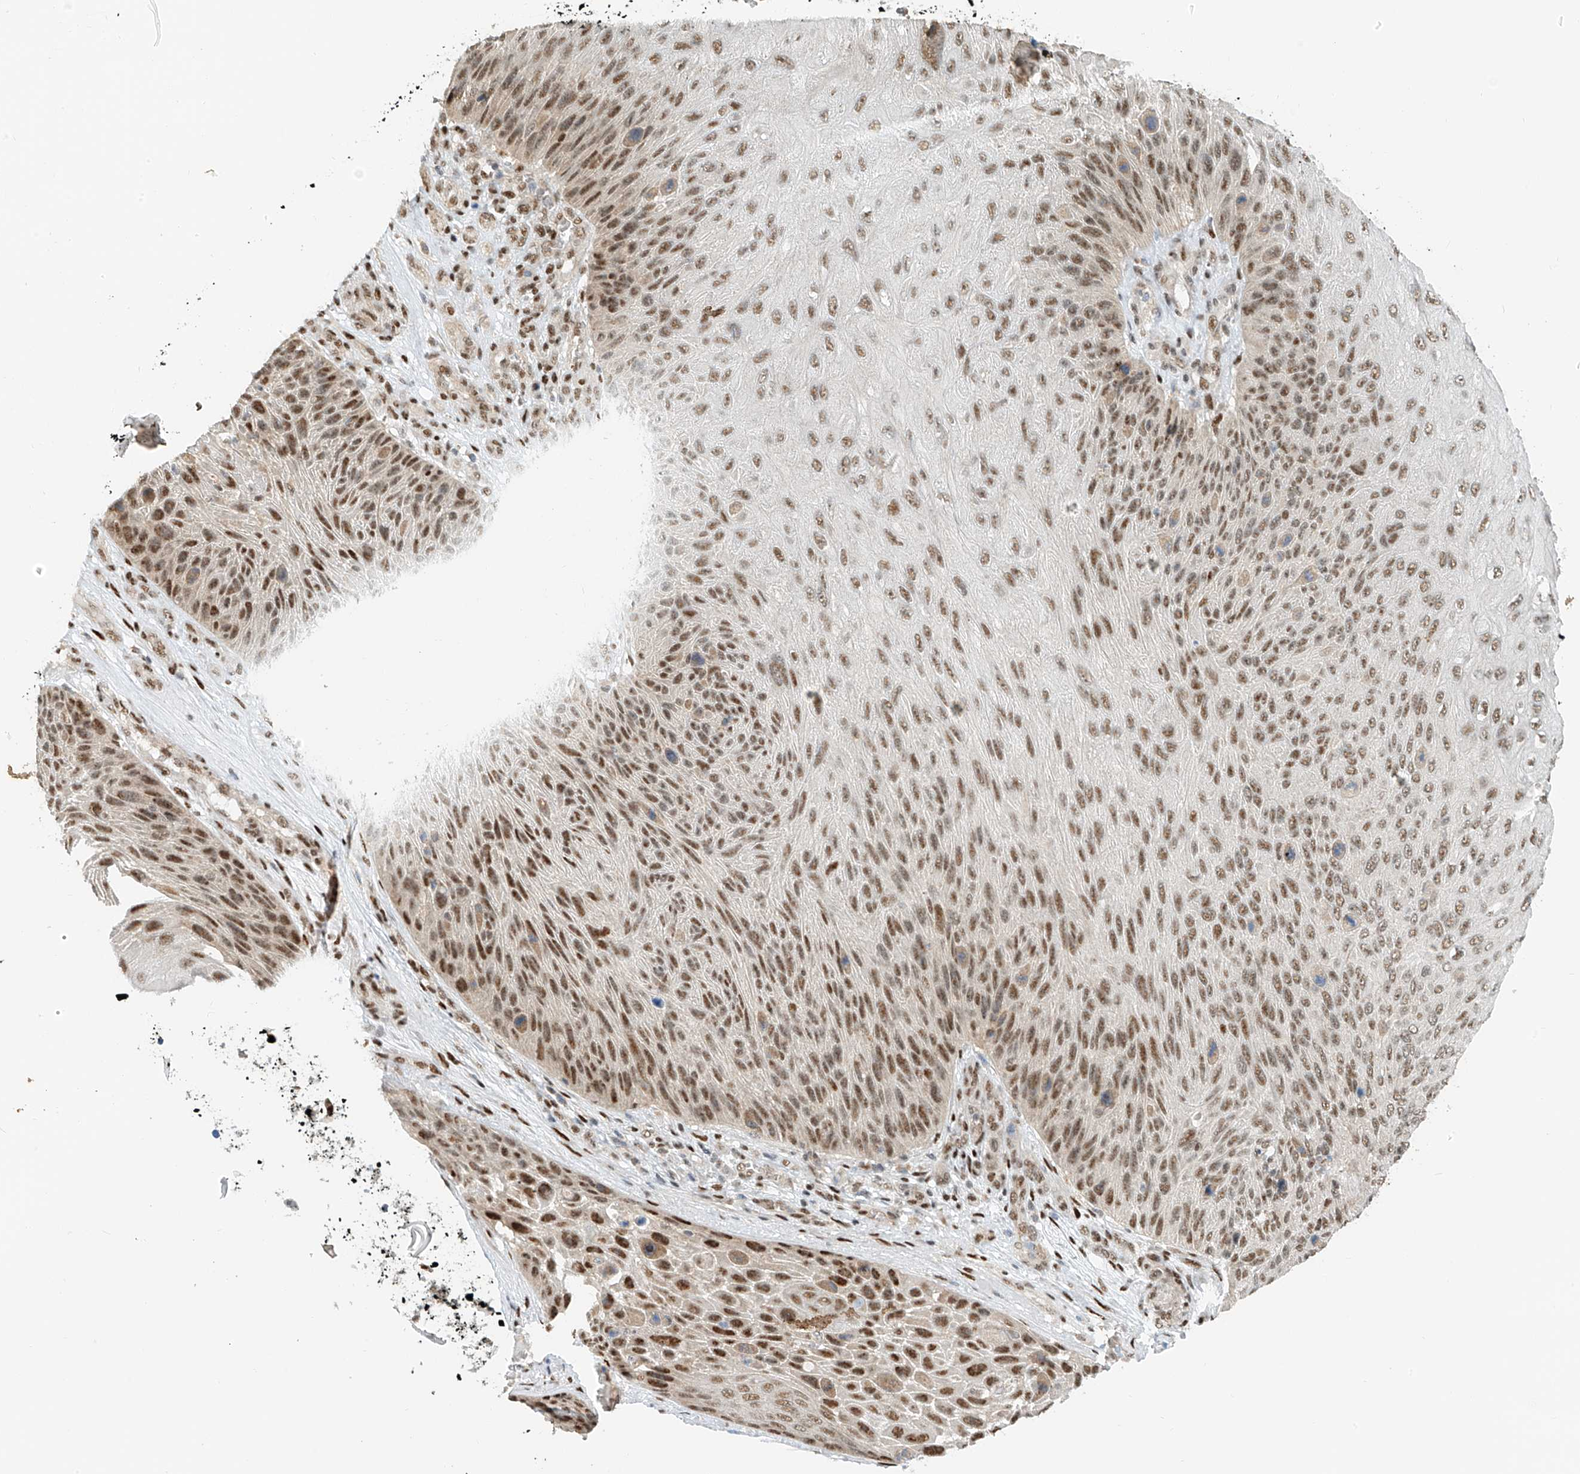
{"staining": {"intensity": "moderate", "quantity": ">75%", "location": "nuclear"}, "tissue": "skin cancer", "cell_type": "Tumor cells", "image_type": "cancer", "snomed": [{"axis": "morphology", "description": "Squamous cell carcinoma, NOS"}, {"axis": "topography", "description": "Skin"}], "caption": "Immunohistochemical staining of skin cancer exhibits moderate nuclear protein positivity in approximately >75% of tumor cells. (brown staining indicates protein expression, while blue staining denotes nuclei).", "gene": "ZNF514", "patient": {"sex": "female", "age": 88}}